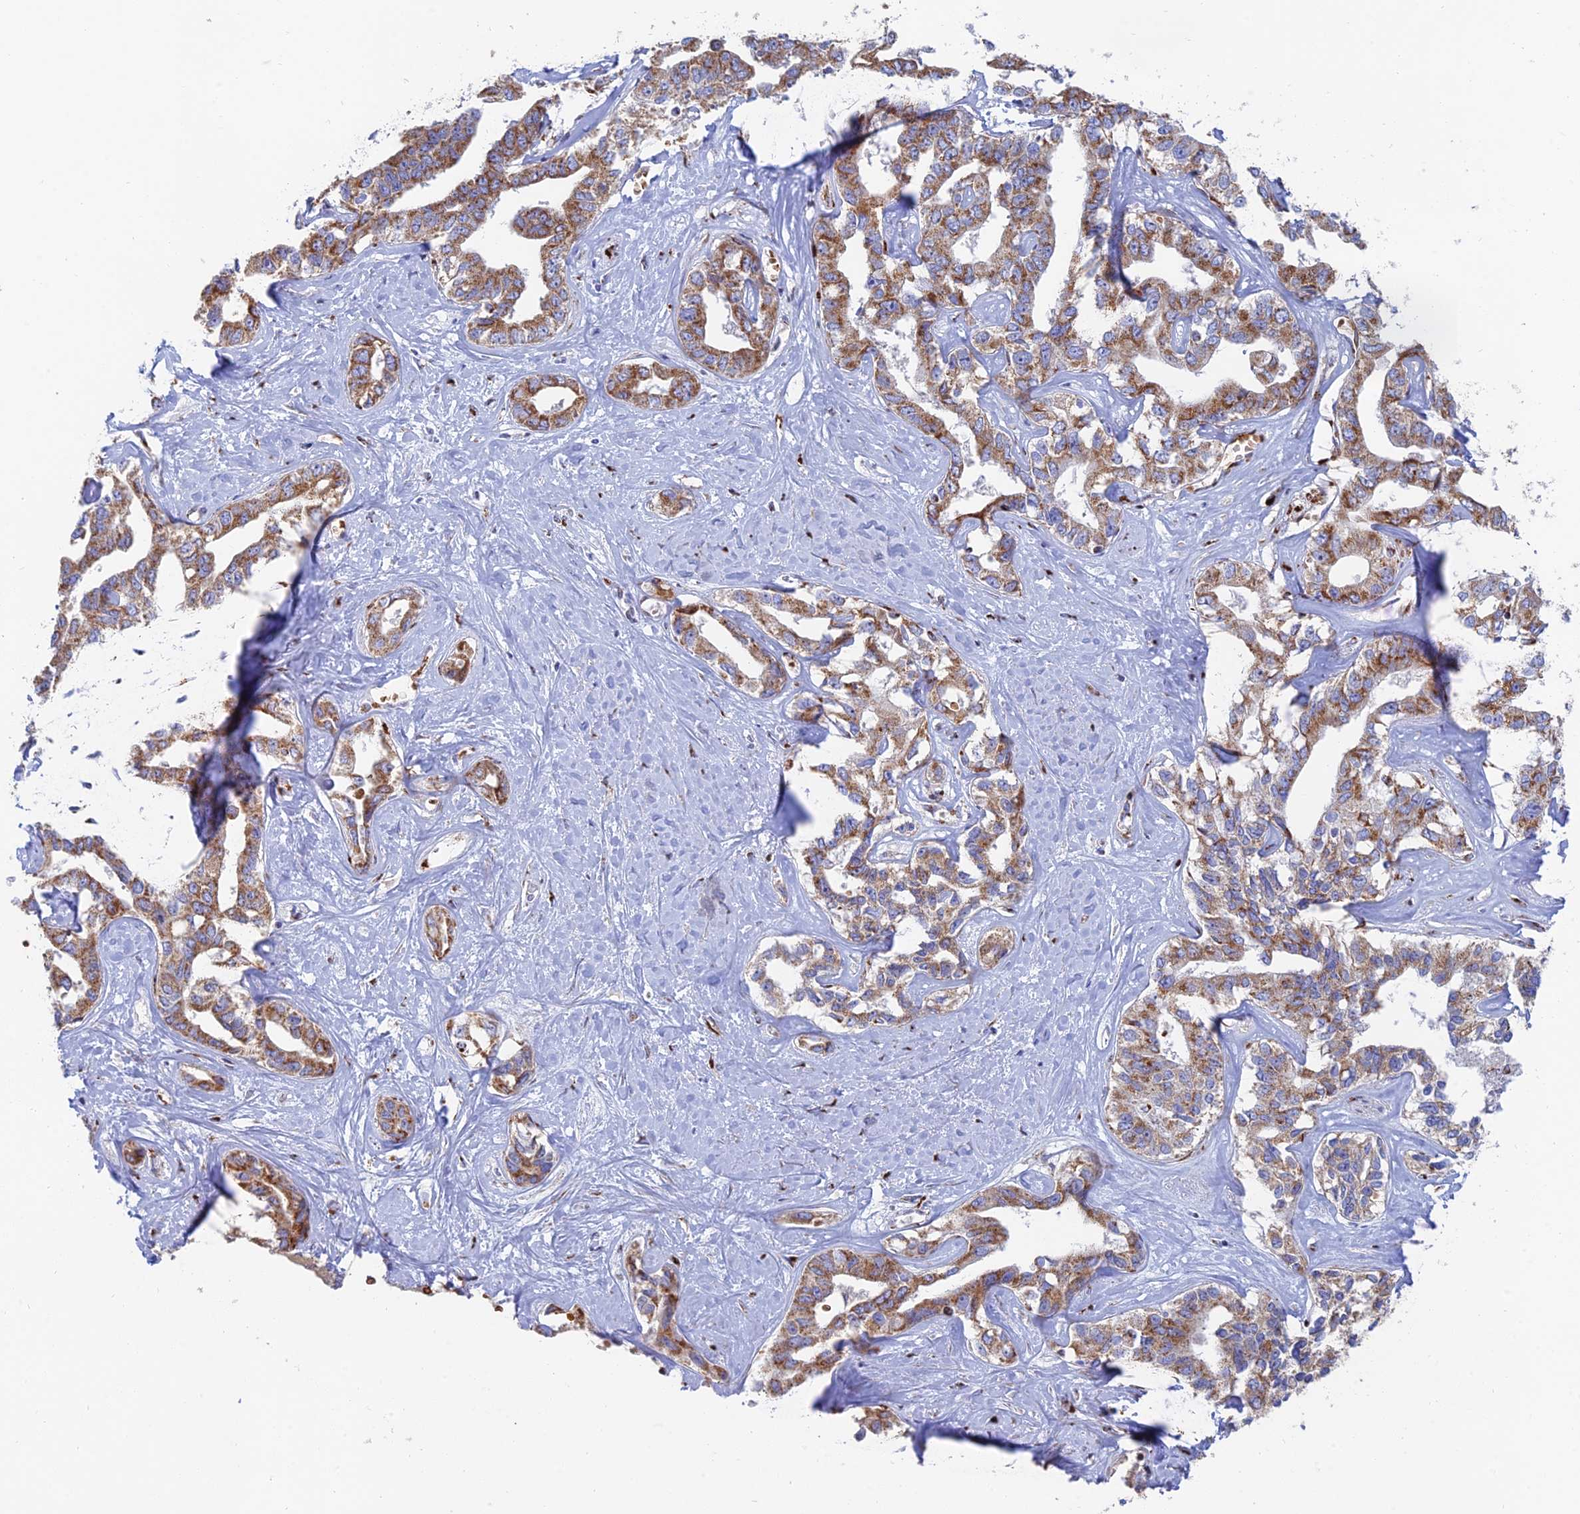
{"staining": {"intensity": "moderate", "quantity": ">75%", "location": "cytoplasmic/membranous"}, "tissue": "liver cancer", "cell_type": "Tumor cells", "image_type": "cancer", "snomed": [{"axis": "morphology", "description": "Cholangiocarcinoma"}, {"axis": "topography", "description": "Liver"}], "caption": "Human liver cancer (cholangiocarcinoma) stained with a brown dye reveals moderate cytoplasmic/membranous positive positivity in about >75% of tumor cells.", "gene": "HS2ST1", "patient": {"sex": "male", "age": 59}}